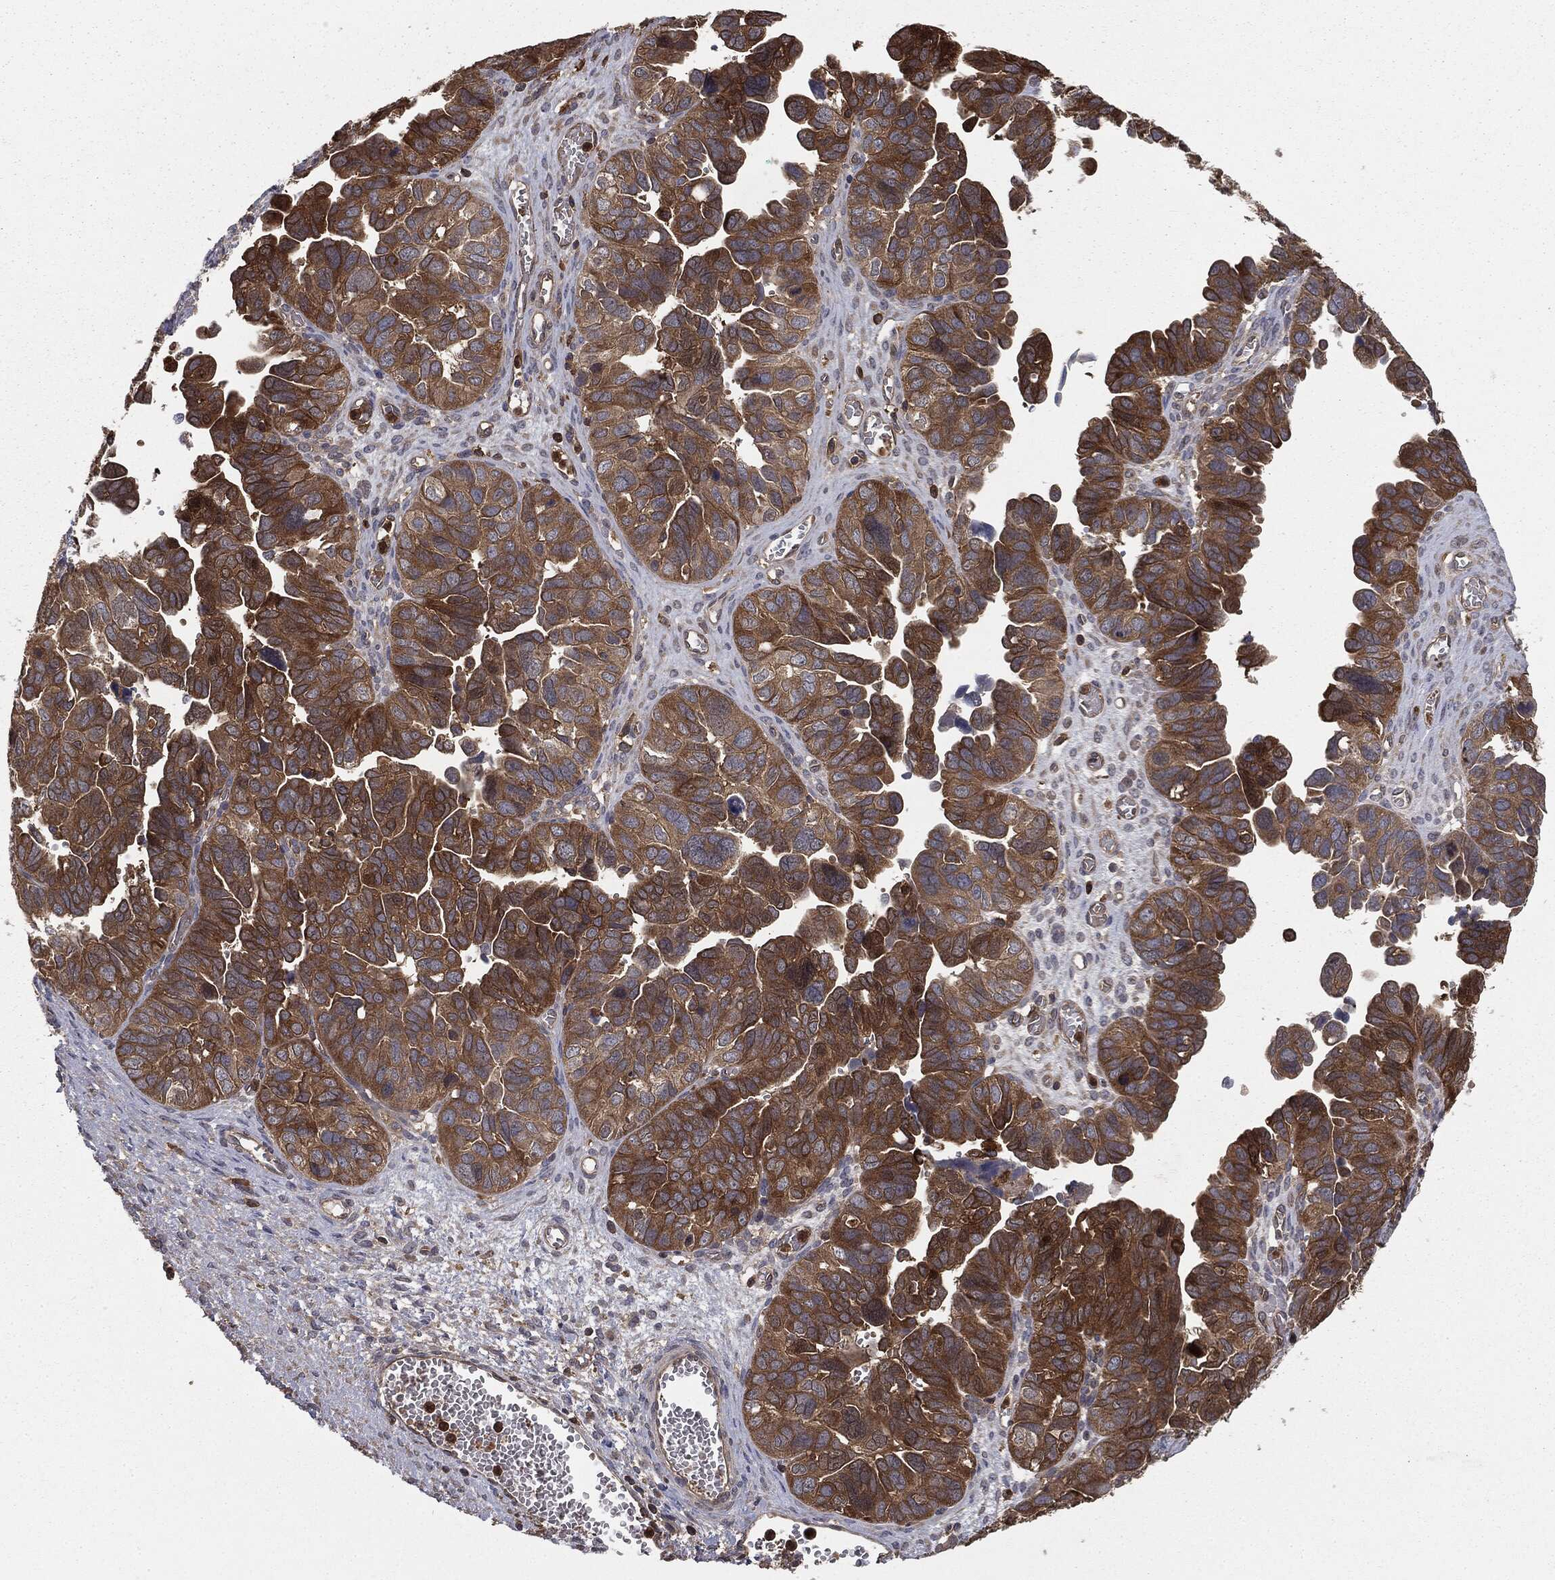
{"staining": {"intensity": "strong", "quantity": "25%-75%", "location": "cytoplasmic/membranous"}, "tissue": "ovarian cancer", "cell_type": "Tumor cells", "image_type": "cancer", "snomed": [{"axis": "morphology", "description": "Cystadenocarcinoma, serous, NOS"}, {"axis": "topography", "description": "Ovary"}], "caption": "IHC of human ovarian cancer (serous cystadenocarcinoma) displays high levels of strong cytoplasmic/membranous staining in about 25%-75% of tumor cells.", "gene": "GNB5", "patient": {"sex": "female", "age": 64}}